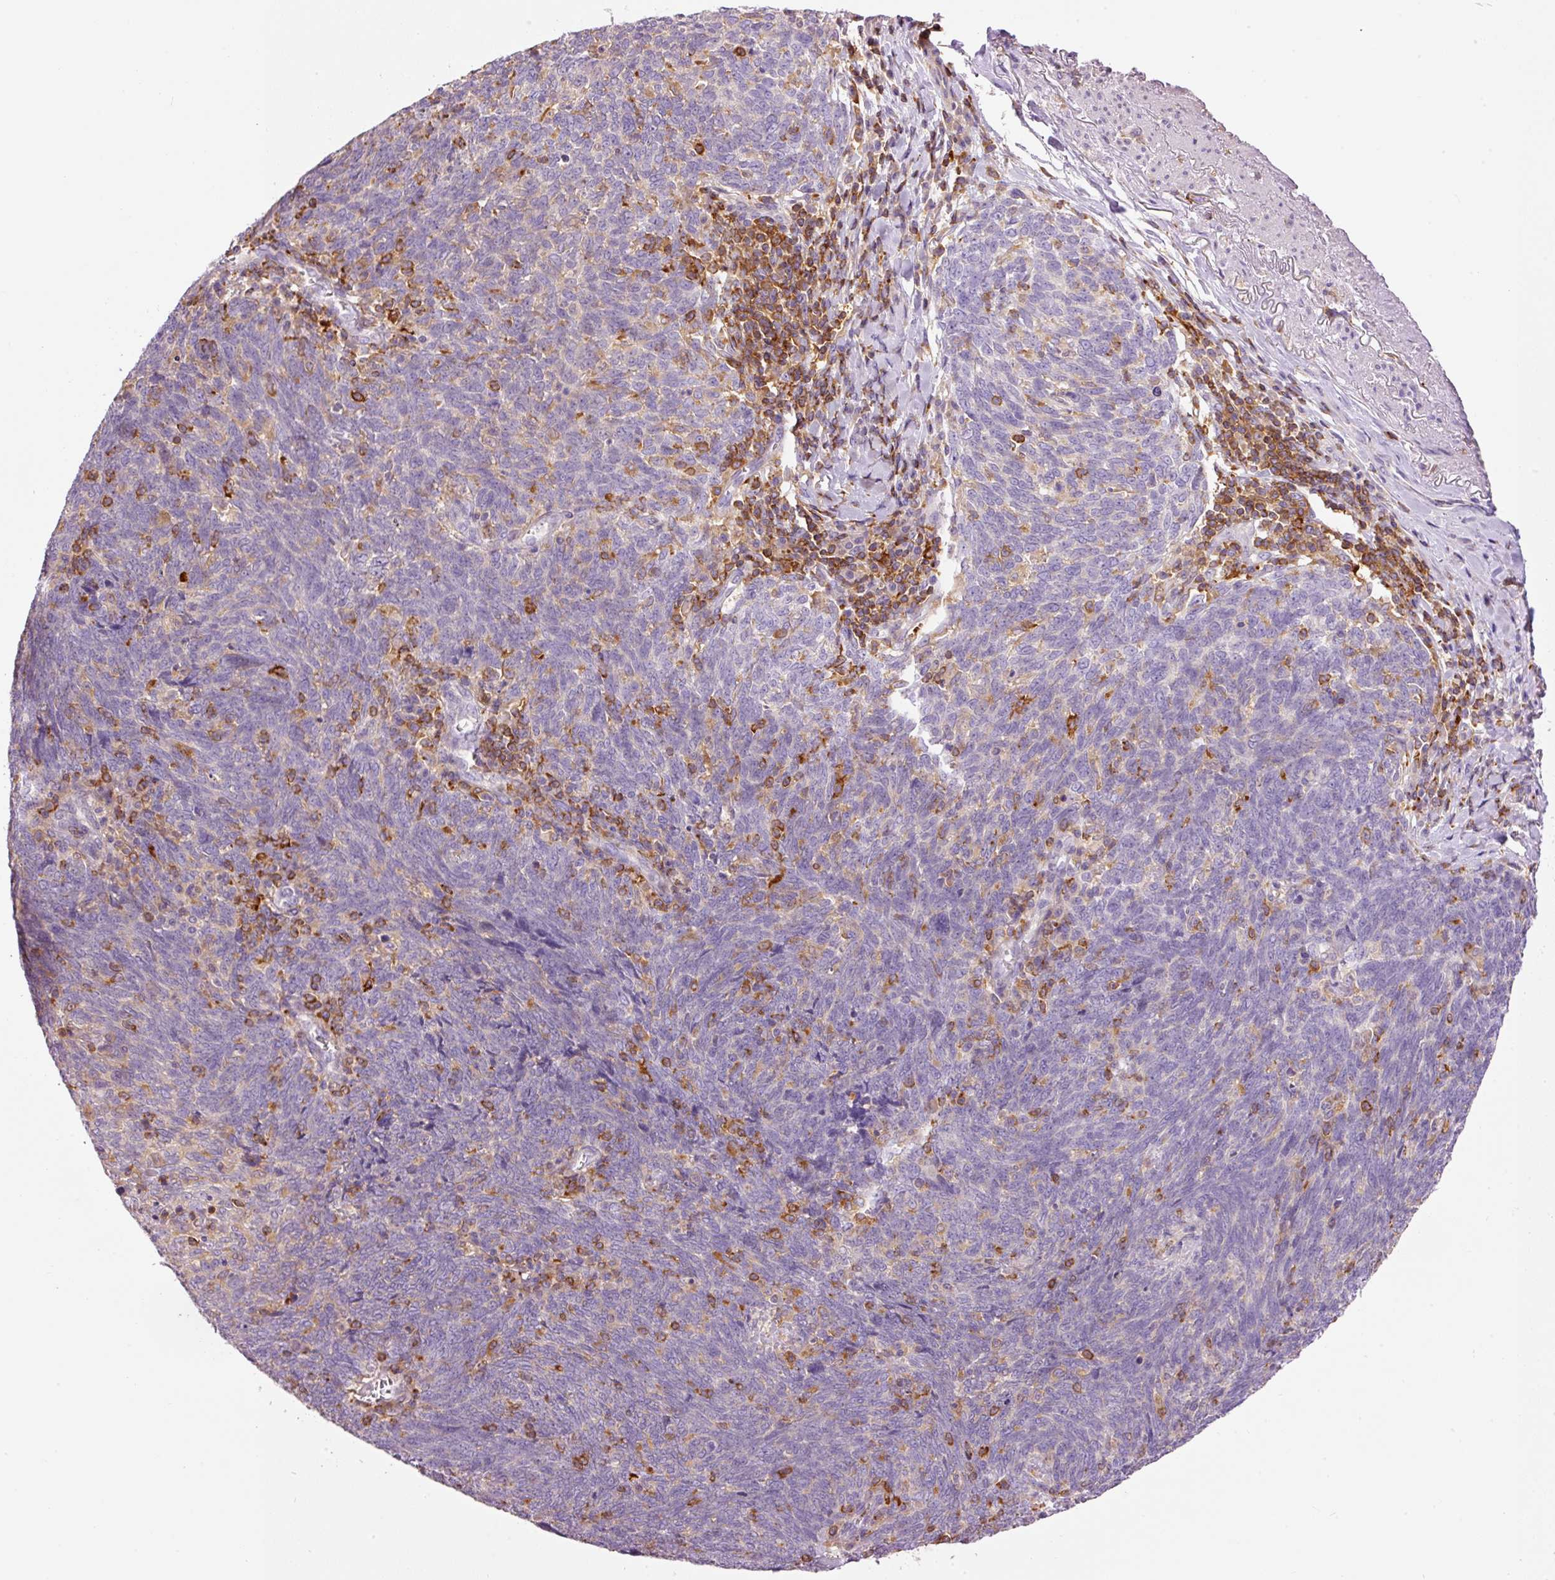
{"staining": {"intensity": "negative", "quantity": "none", "location": "none"}, "tissue": "lung cancer", "cell_type": "Tumor cells", "image_type": "cancer", "snomed": [{"axis": "morphology", "description": "Squamous cell carcinoma, NOS"}, {"axis": "topography", "description": "Lung"}], "caption": "Immunohistochemistry histopathology image of neoplastic tissue: human lung squamous cell carcinoma stained with DAB (3,3'-diaminobenzidine) displays no significant protein expression in tumor cells.", "gene": "DOK6", "patient": {"sex": "female", "age": 72}}